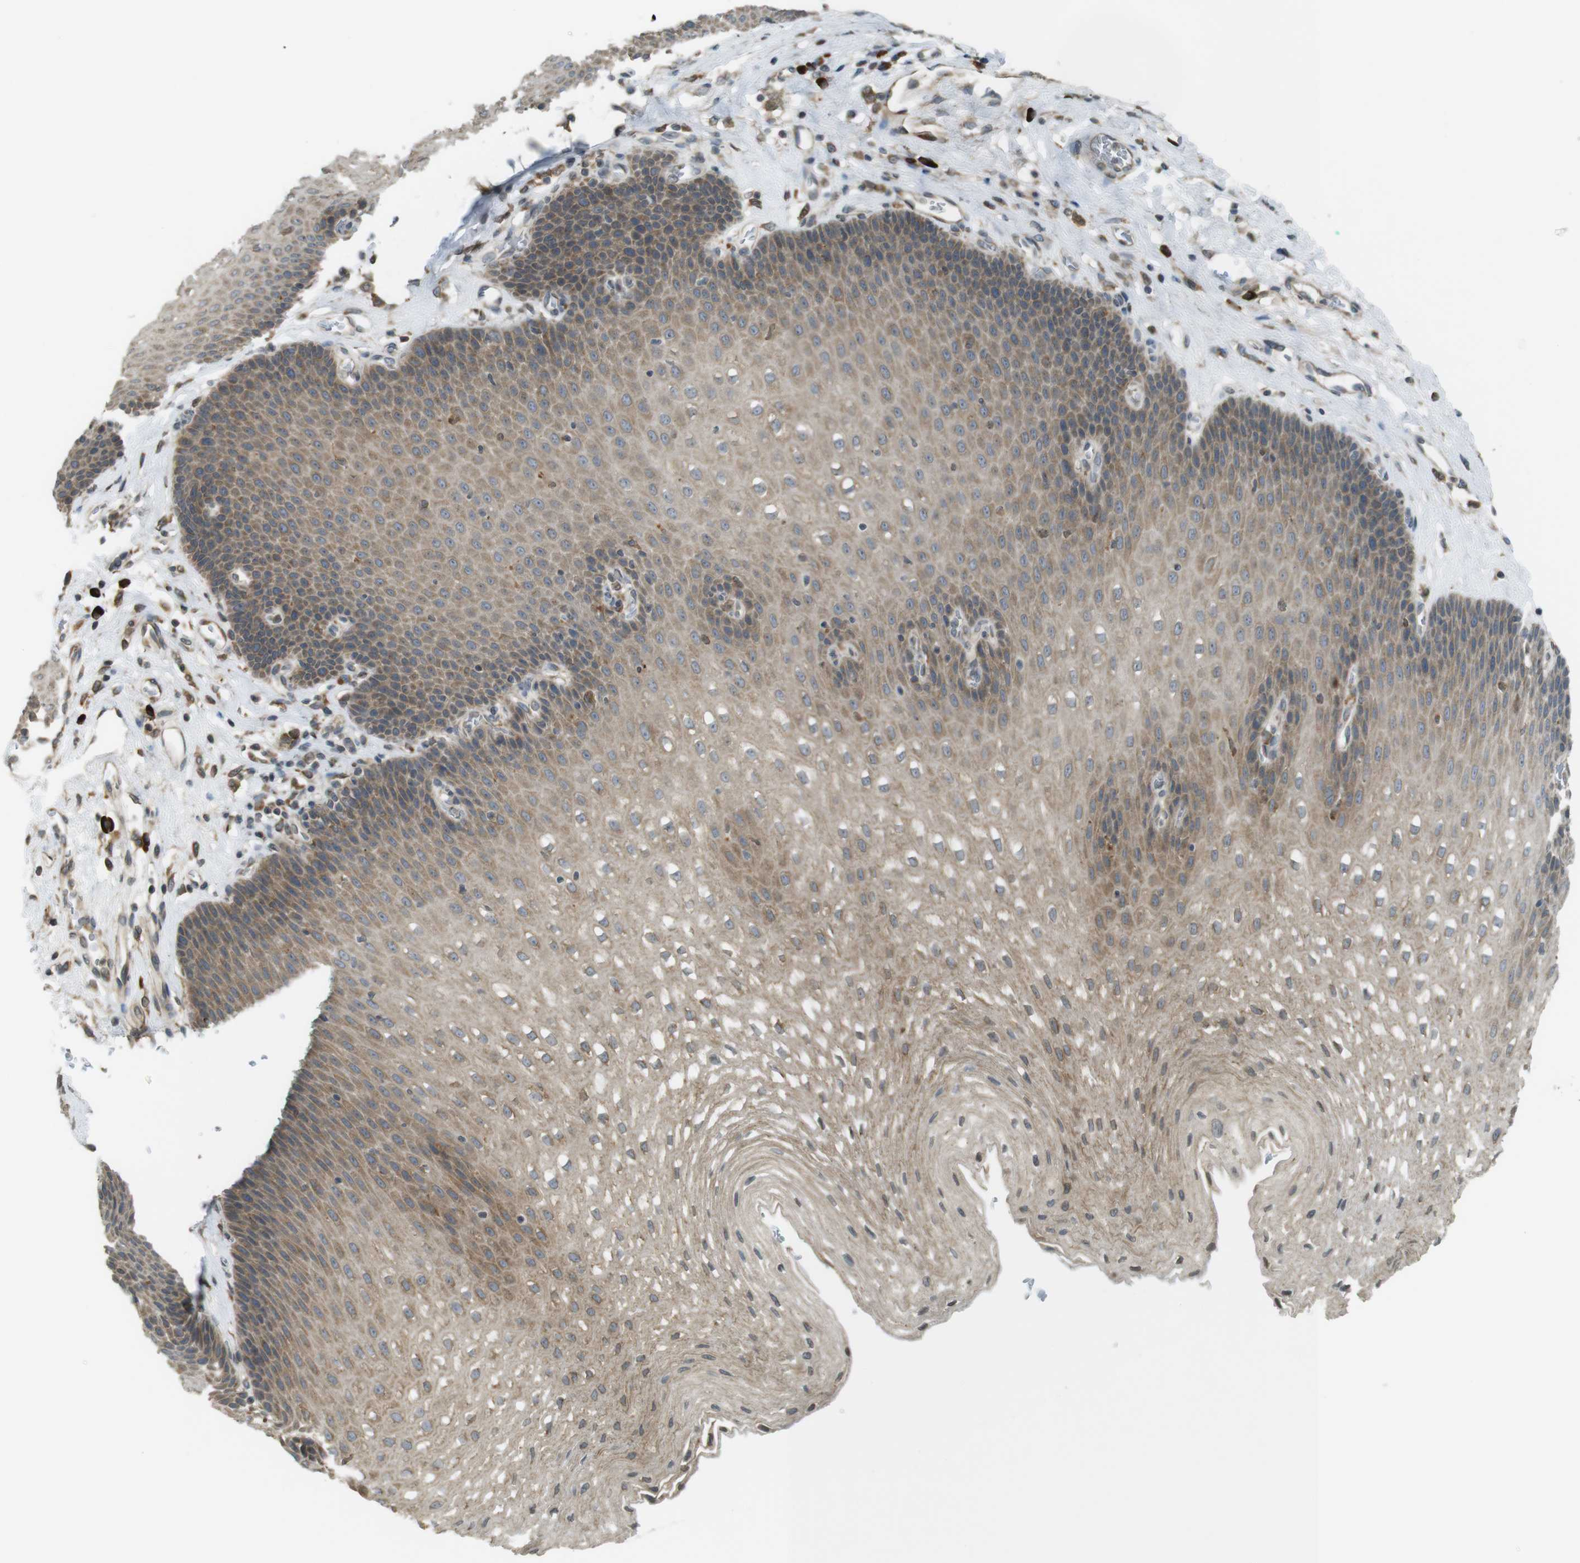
{"staining": {"intensity": "moderate", "quantity": ">75%", "location": "cytoplasmic/membranous"}, "tissue": "esophagus", "cell_type": "Squamous epithelial cells", "image_type": "normal", "snomed": [{"axis": "morphology", "description": "Normal tissue, NOS"}, {"axis": "topography", "description": "Esophagus"}], "caption": "Protein staining of benign esophagus exhibits moderate cytoplasmic/membranous staining in approximately >75% of squamous epithelial cells.", "gene": "TMED4", "patient": {"sex": "male", "age": 48}}